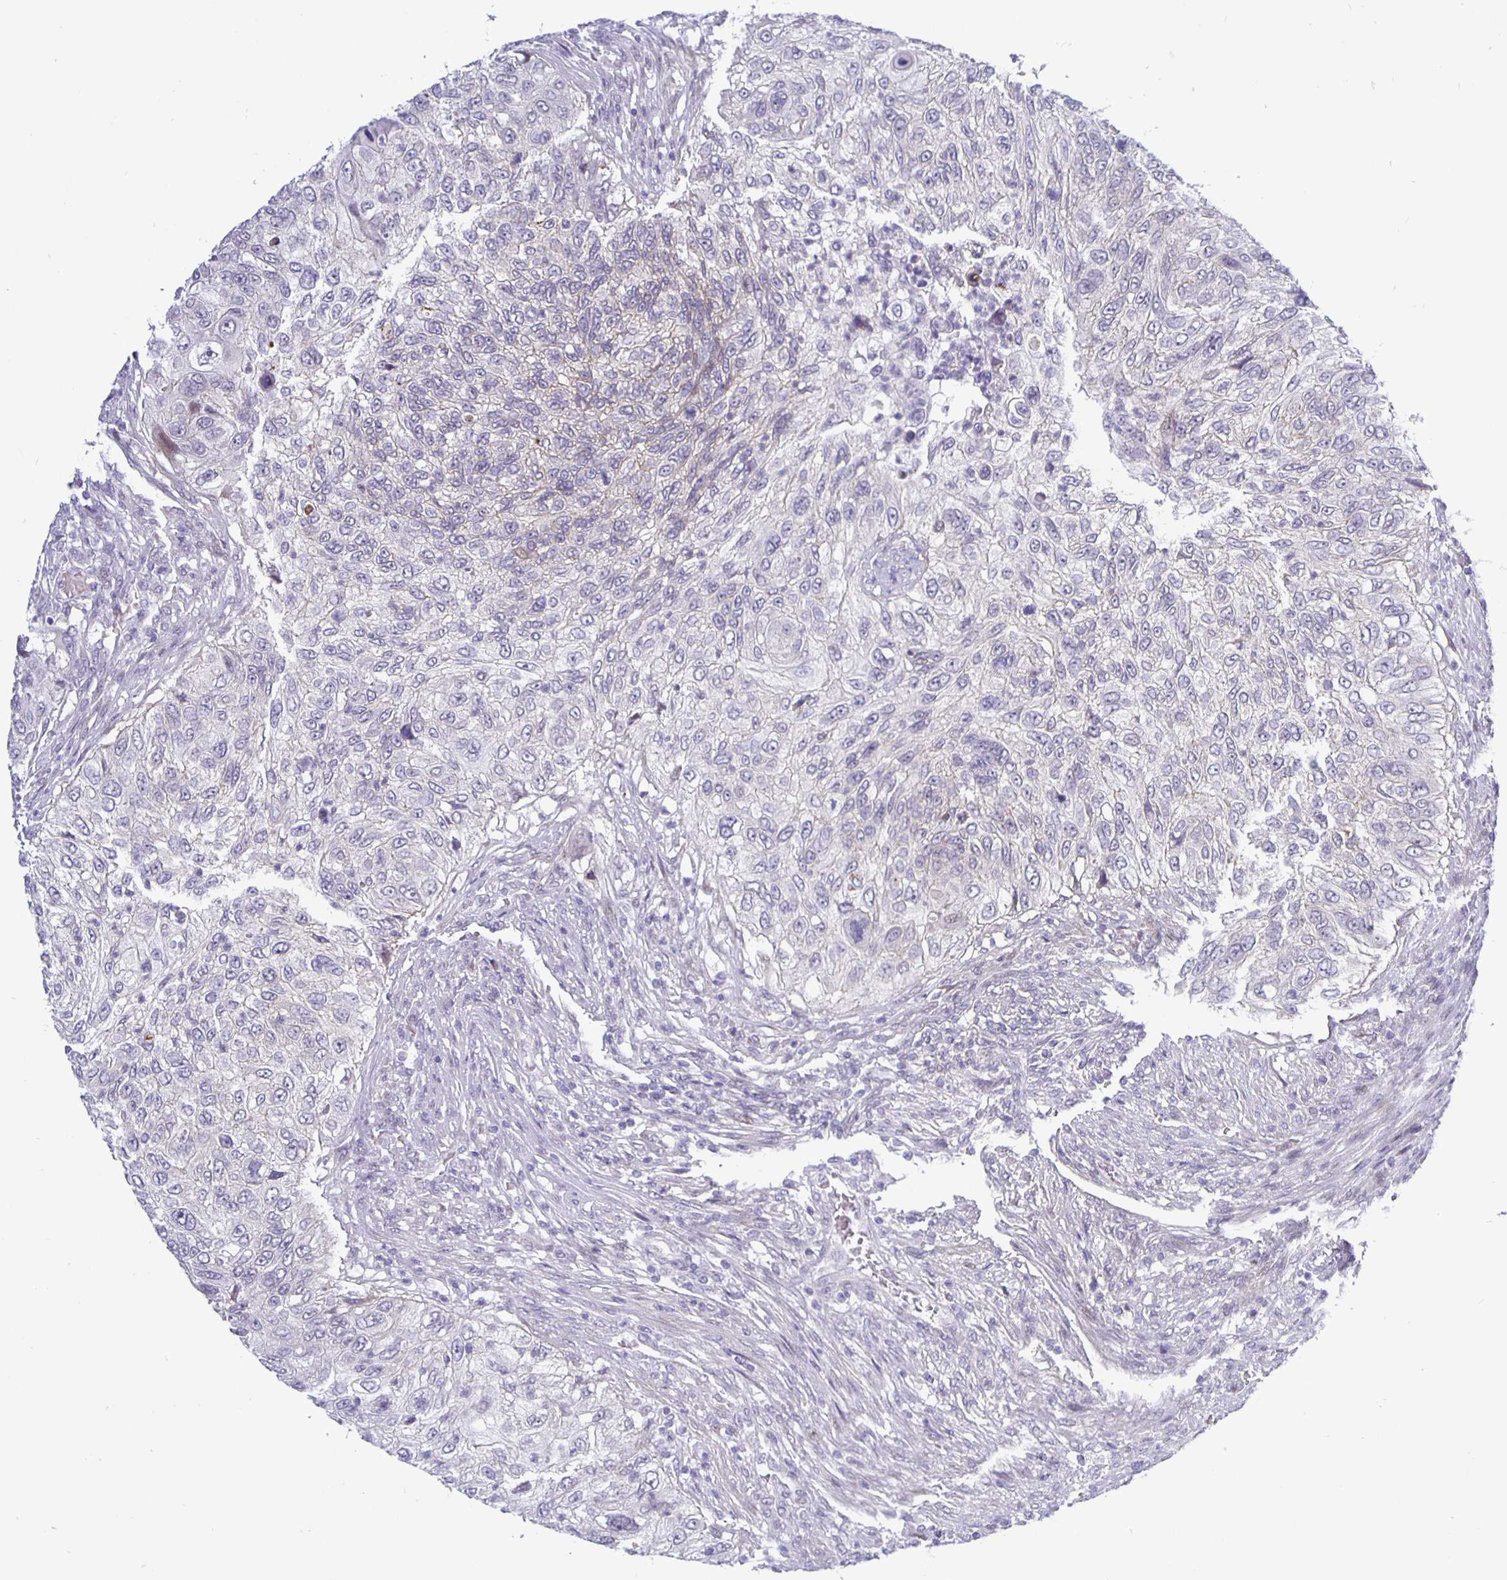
{"staining": {"intensity": "negative", "quantity": "none", "location": "none"}, "tissue": "urothelial cancer", "cell_type": "Tumor cells", "image_type": "cancer", "snomed": [{"axis": "morphology", "description": "Urothelial carcinoma, High grade"}, {"axis": "topography", "description": "Urinary bladder"}], "caption": "This photomicrograph is of urothelial cancer stained with immunohistochemistry (IHC) to label a protein in brown with the nuclei are counter-stained blue. There is no positivity in tumor cells. (IHC, brightfield microscopy, high magnification).", "gene": "ERBB2", "patient": {"sex": "female", "age": 60}}